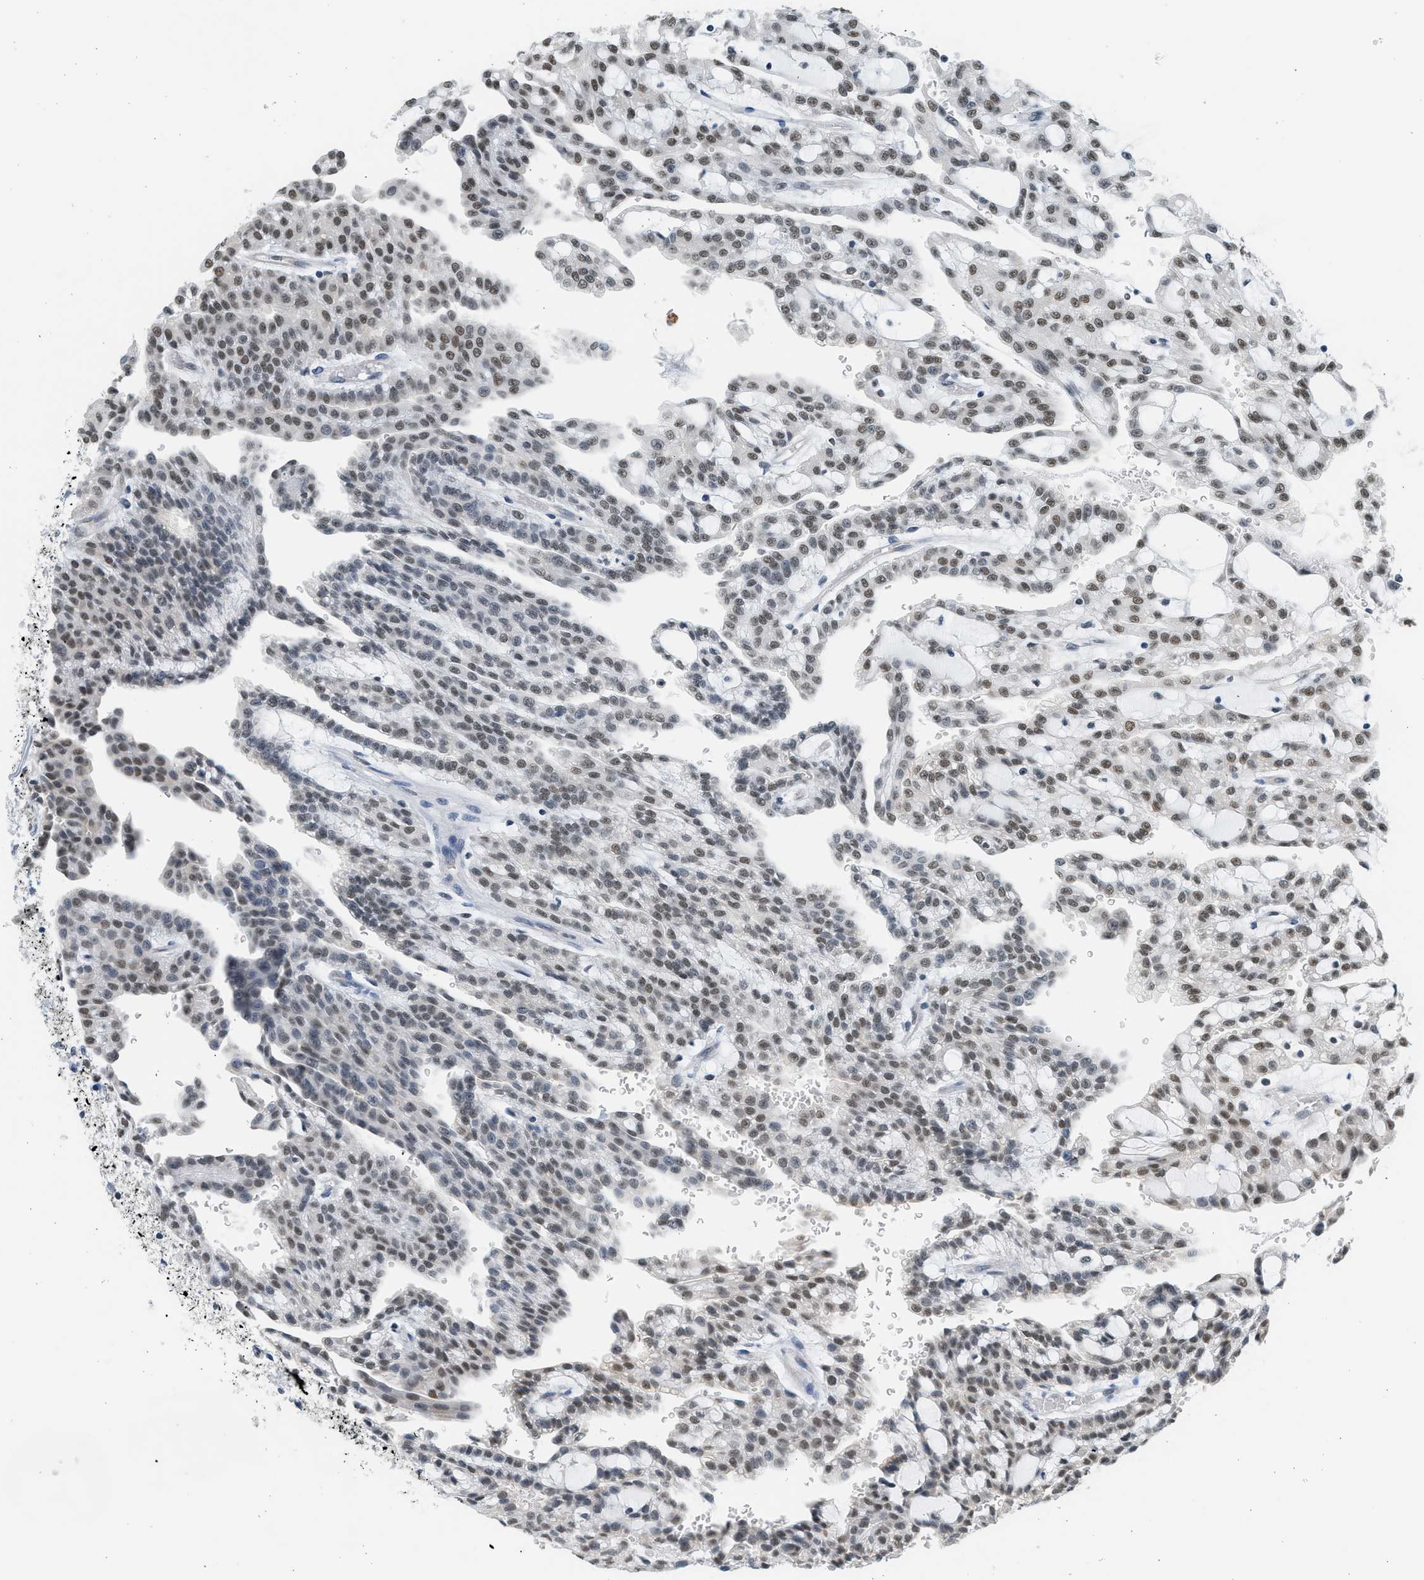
{"staining": {"intensity": "moderate", "quantity": ">75%", "location": "nuclear"}, "tissue": "renal cancer", "cell_type": "Tumor cells", "image_type": "cancer", "snomed": [{"axis": "morphology", "description": "Adenocarcinoma, NOS"}, {"axis": "topography", "description": "Kidney"}], "caption": "This image demonstrates IHC staining of renal cancer (adenocarcinoma), with medium moderate nuclear positivity in approximately >75% of tumor cells.", "gene": "HIPK1", "patient": {"sex": "male", "age": 63}}